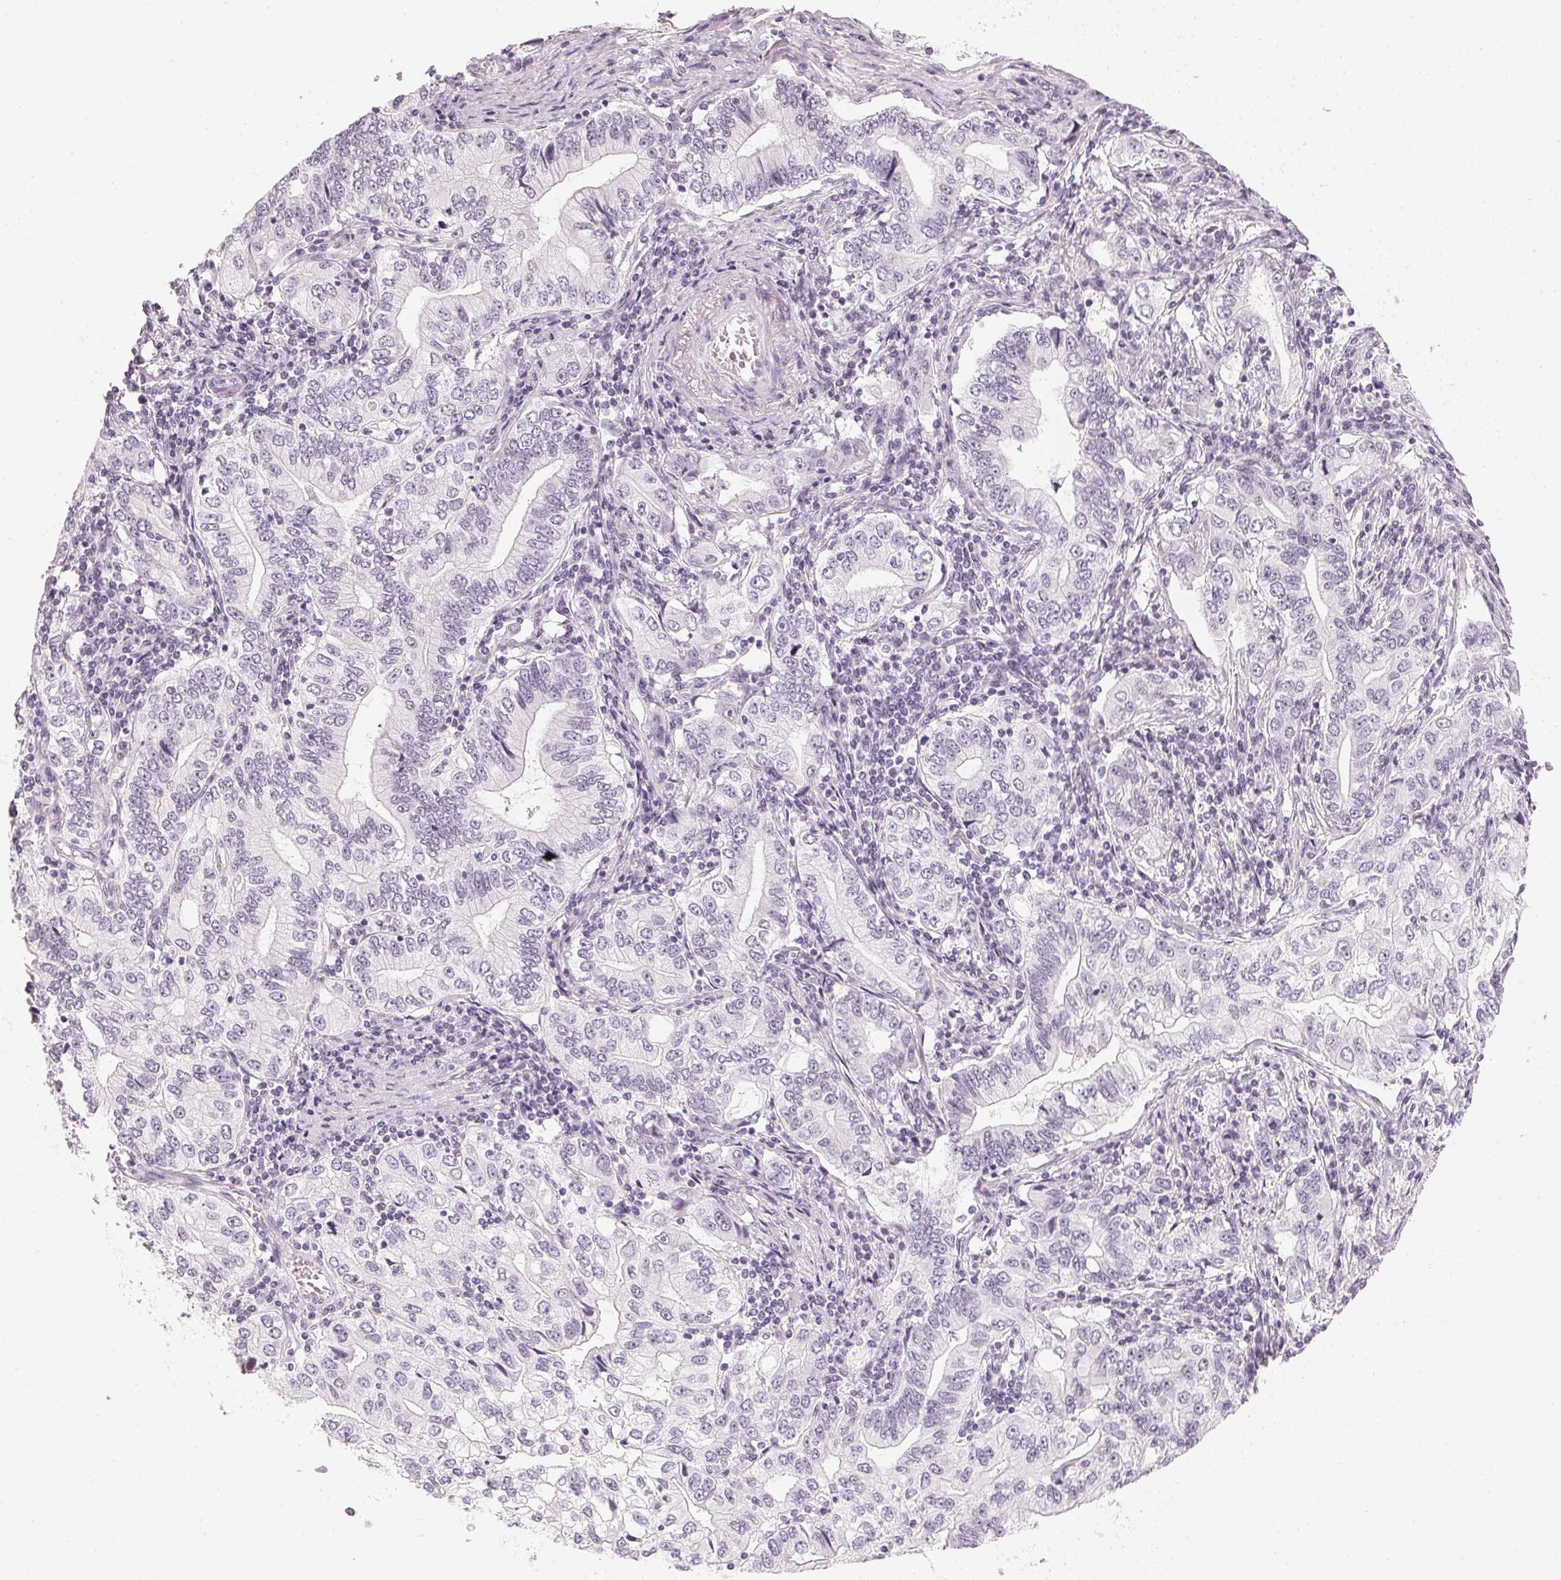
{"staining": {"intensity": "negative", "quantity": "none", "location": "none"}, "tissue": "stomach cancer", "cell_type": "Tumor cells", "image_type": "cancer", "snomed": [{"axis": "morphology", "description": "Adenocarcinoma, NOS"}, {"axis": "topography", "description": "Stomach, lower"}], "caption": "Human adenocarcinoma (stomach) stained for a protein using immunohistochemistry (IHC) exhibits no positivity in tumor cells.", "gene": "SLC22A8", "patient": {"sex": "female", "age": 72}}